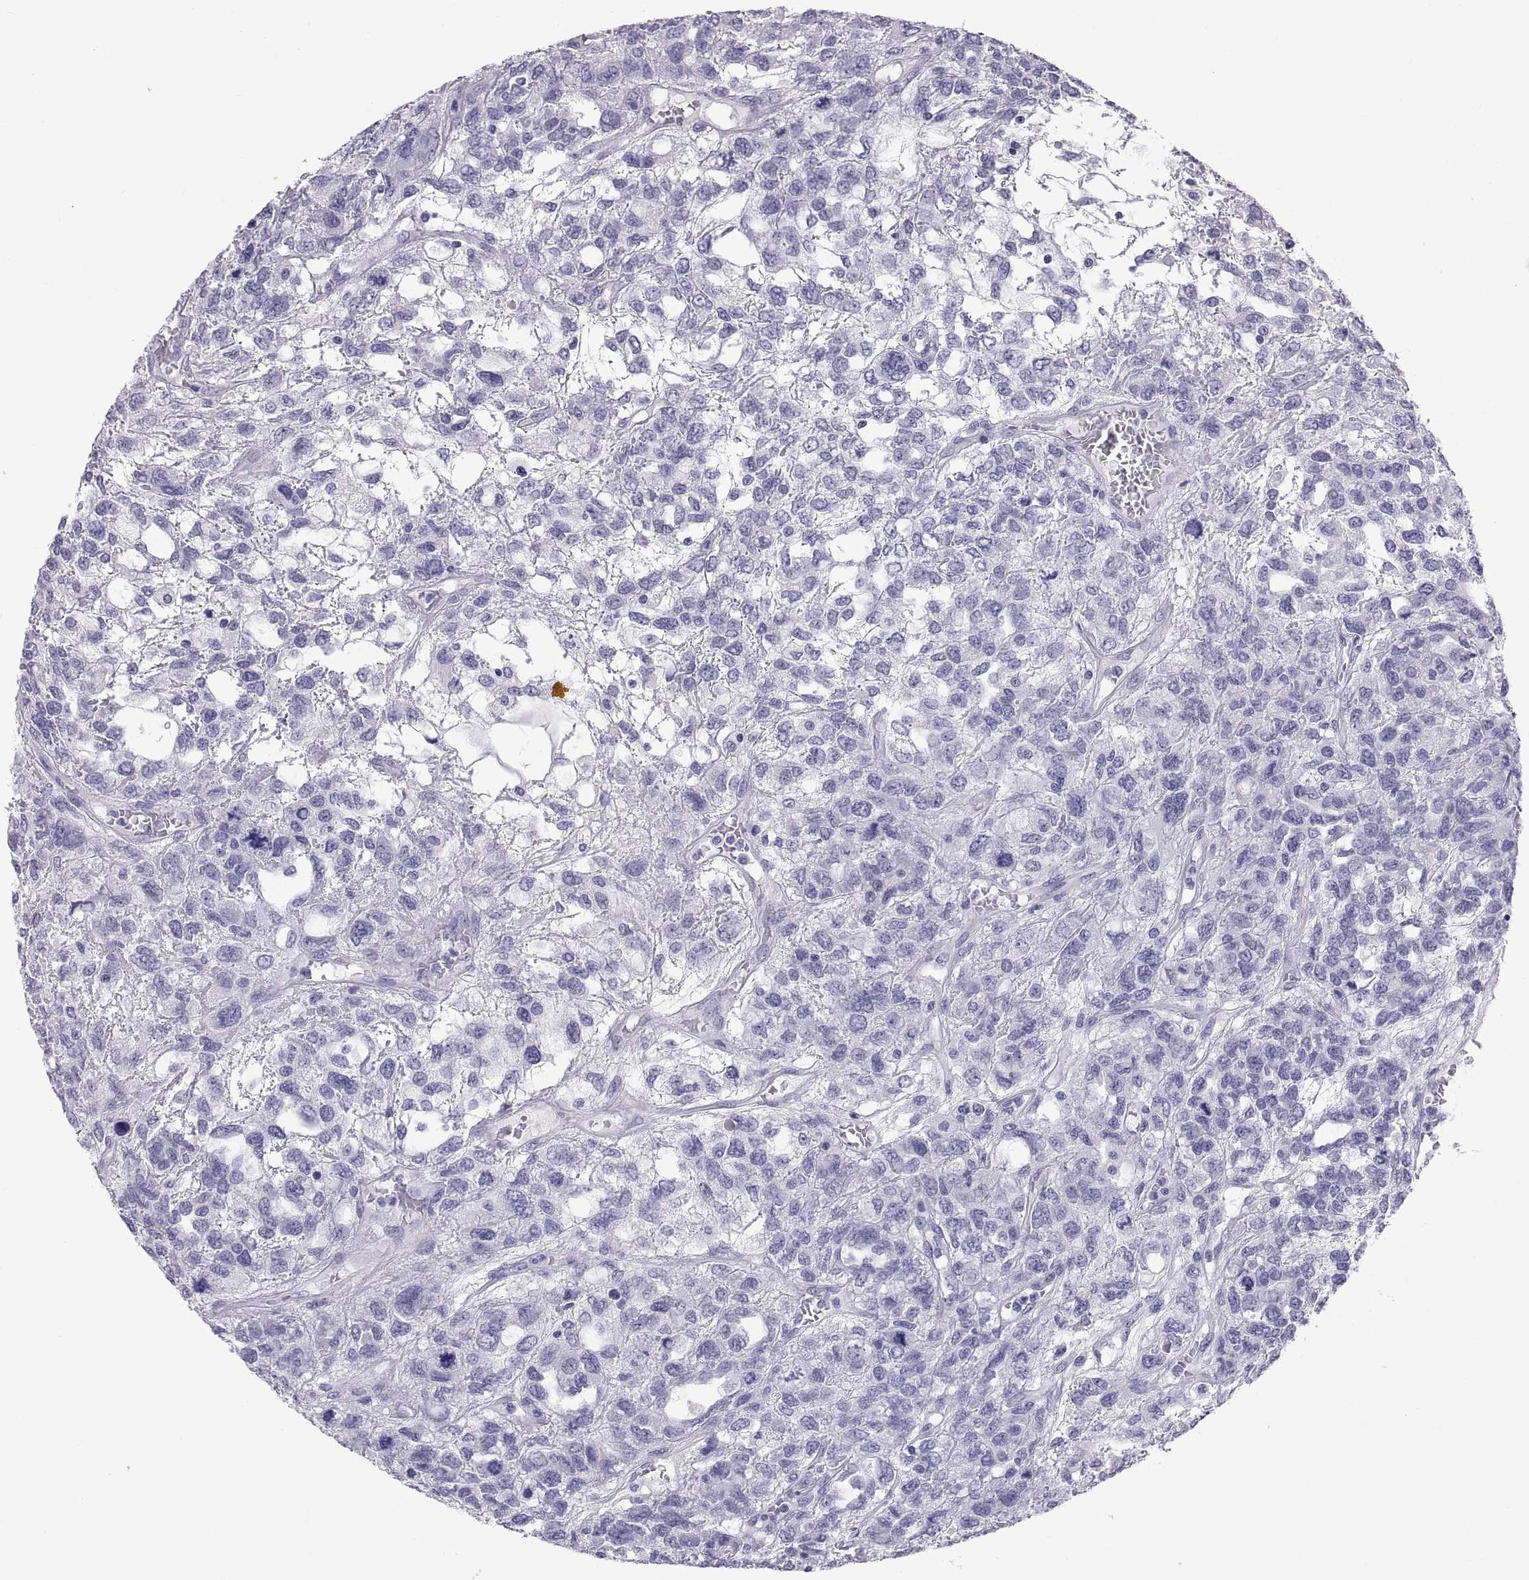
{"staining": {"intensity": "negative", "quantity": "none", "location": "none"}, "tissue": "testis cancer", "cell_type": "Tumor cells", "image_type": "cancer", "snomed": [{"axis": "morphology", "description": "Seminoma, NOS"}, {"axis": "topography", "description": "Testis"}], "caption": "The histopathology image shows no staining of tumor cells in testis cancer (seminoma).", "gene": "FAM170A", "patient": {"sex": "male", "age": 52}}